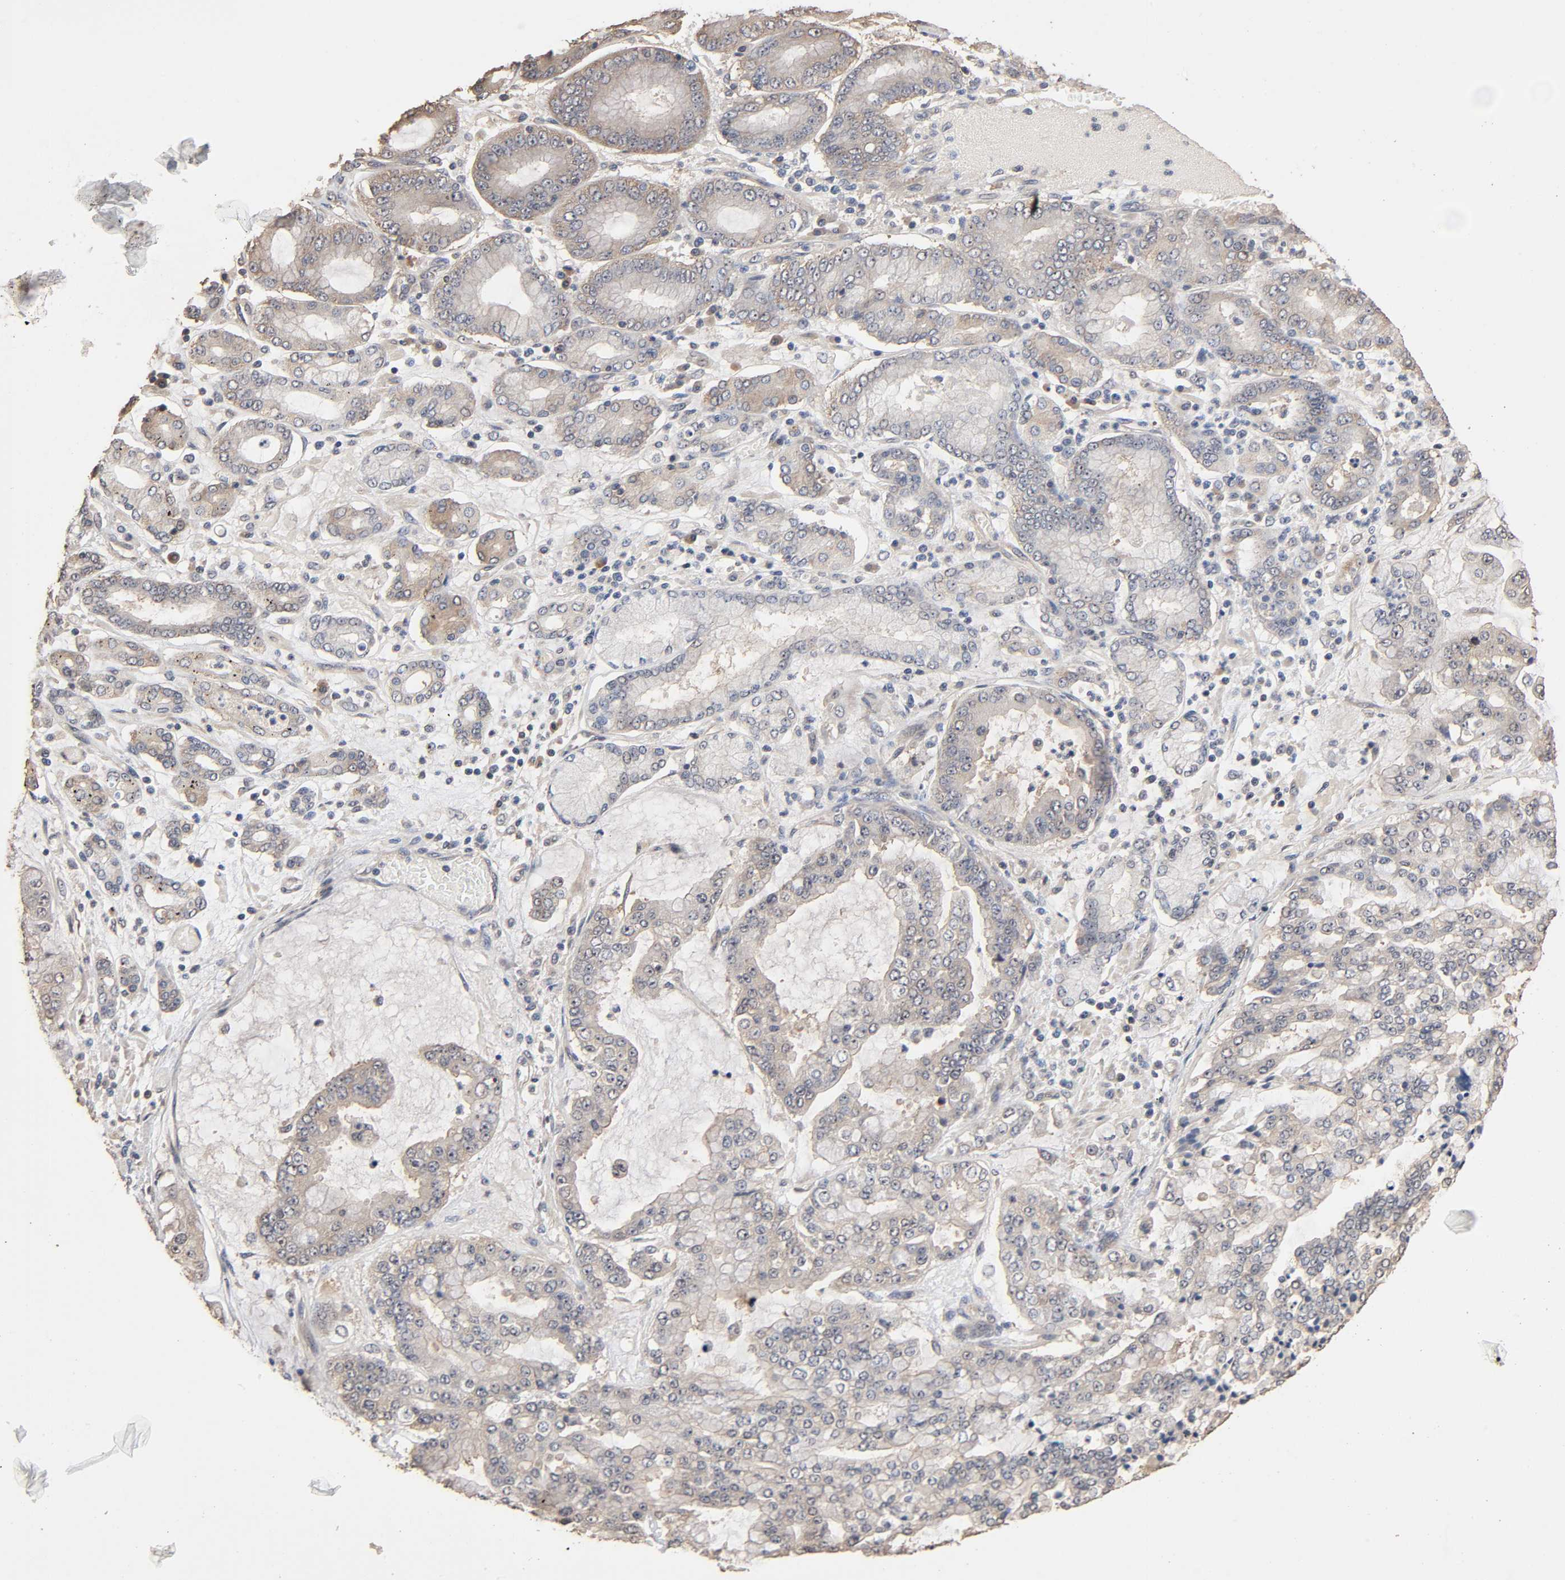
{"staining": {"intensity": "weak", "quantity": "25%-75%", "location": "cytoplasmic/membranous"}, "tissue": "stomach cancer", "cell_type": "Tumor cells", "image_type": "cancer", "snomed": [{"axis": "morphology", "description": "Normal tissue, NOS"}, {"axis": "morphology", "description": "Adenocarcinoma, NOS"}, {"axis": "topography", "description": "Stomach, upper"}, {"axis": "topography", "description": "Stomach"}], "caption": "Immunohistochemical staining of adenocarcinoma (stomach) shows weak cytoplasmic/membranous protein expression in approximately 25%-75% of tumor cells. Using DAB (3,3'-diaminobenzidine) (brown) and hematoxylin (blue) stains, captured at high magnification using brightfield microscopy.", "gene": "ARHGEF7", "patient": {"sex": "male", "age": 76}}